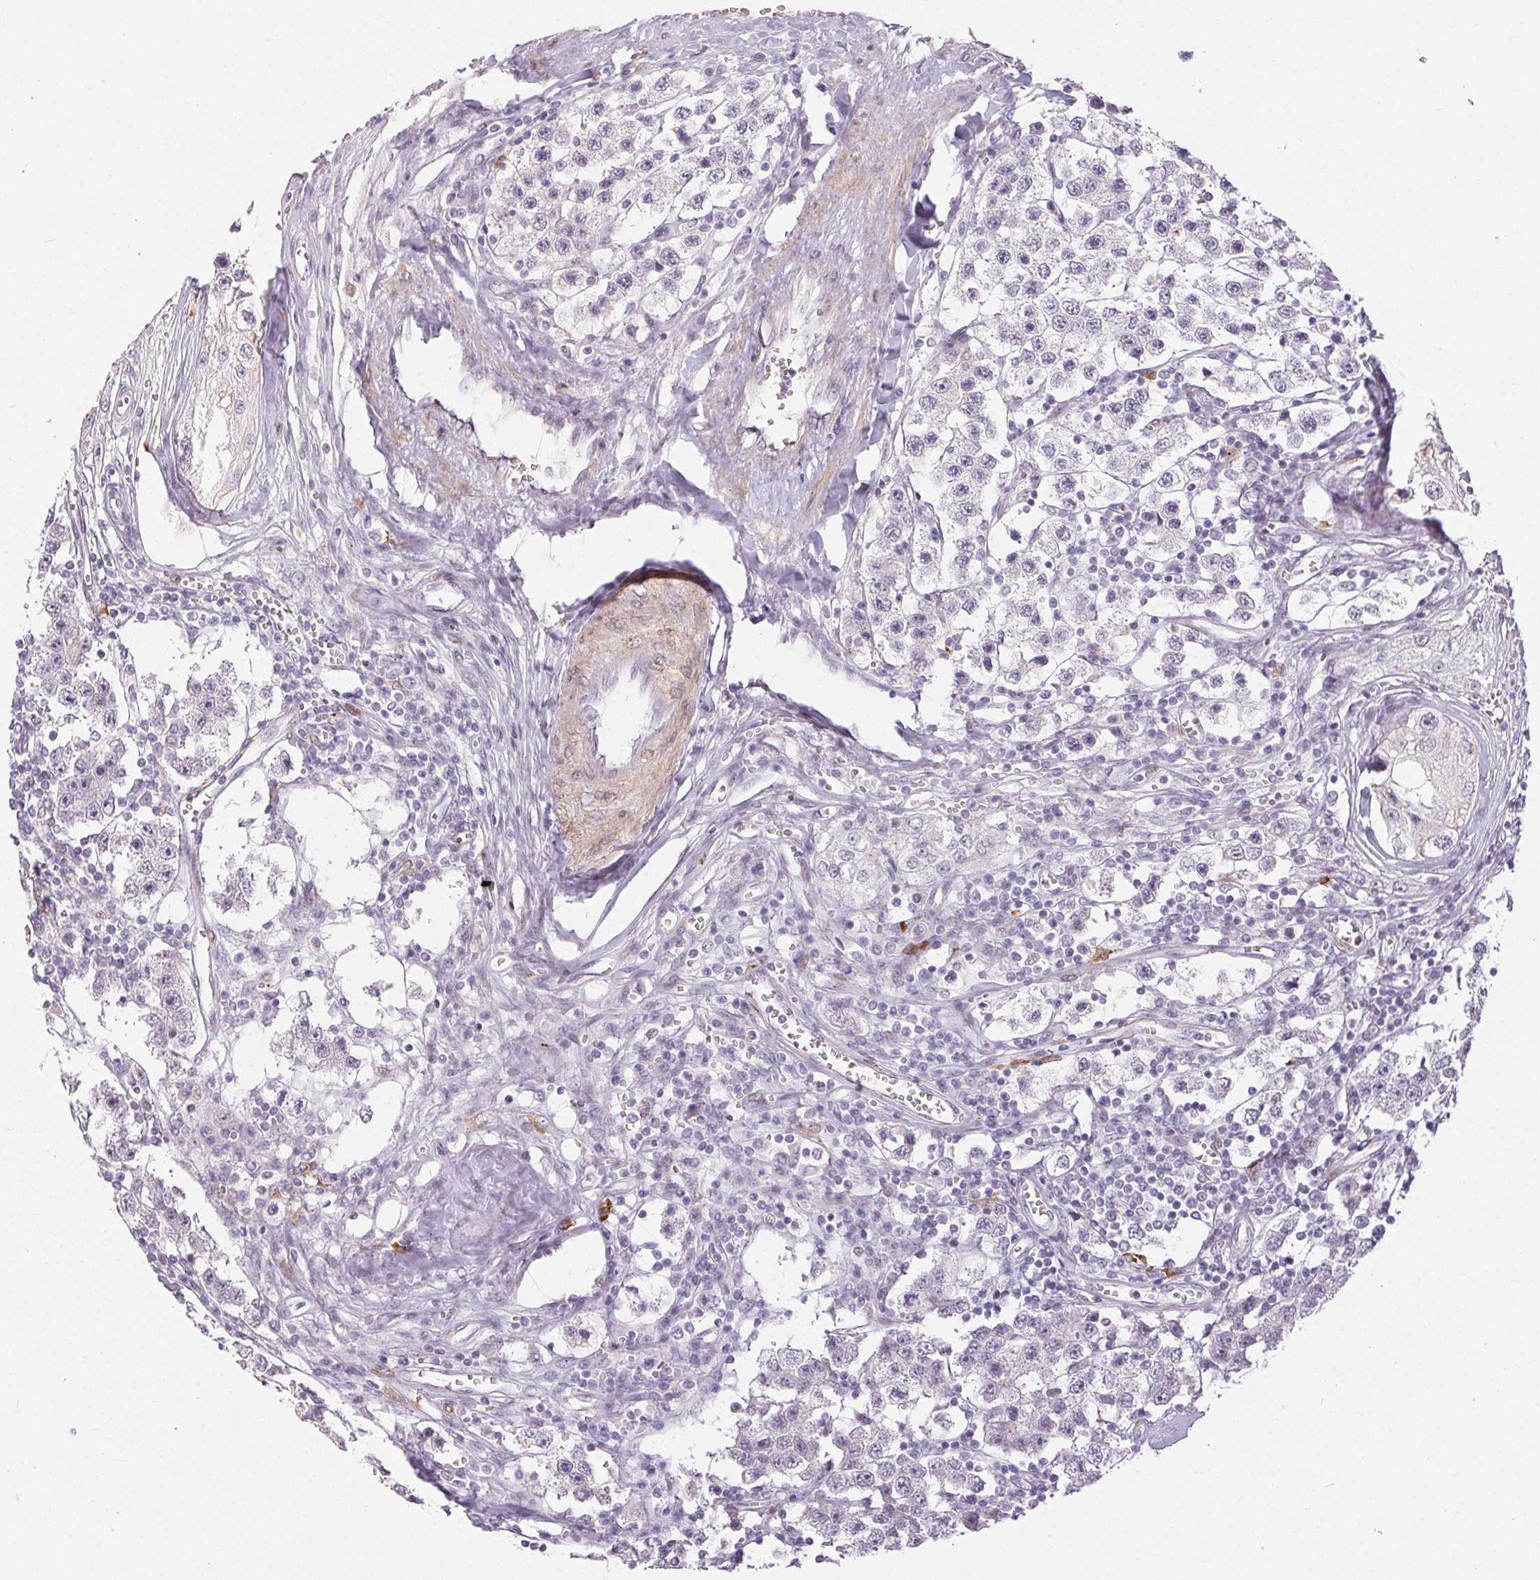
{"staining": {"intensity": "negative", "quantity": "none", "location": "none"}, "tissue": "testis cancer", "cell_type": "Tumor cells", "image_type": "cancer", "snomed": [{"axis": "morphology", "description": "Seminoma, NOS"}, {"axis": "topography", "description": "Testis"}], "caption": "DAB (3,3'-diaminobenzidine) immunohistochemical staining of human testis cancer (seminoma) shows no significant positivity in tumor cells.", "gene": "RPGRIP1", "patient": {"sex": "male", "age": 34}}